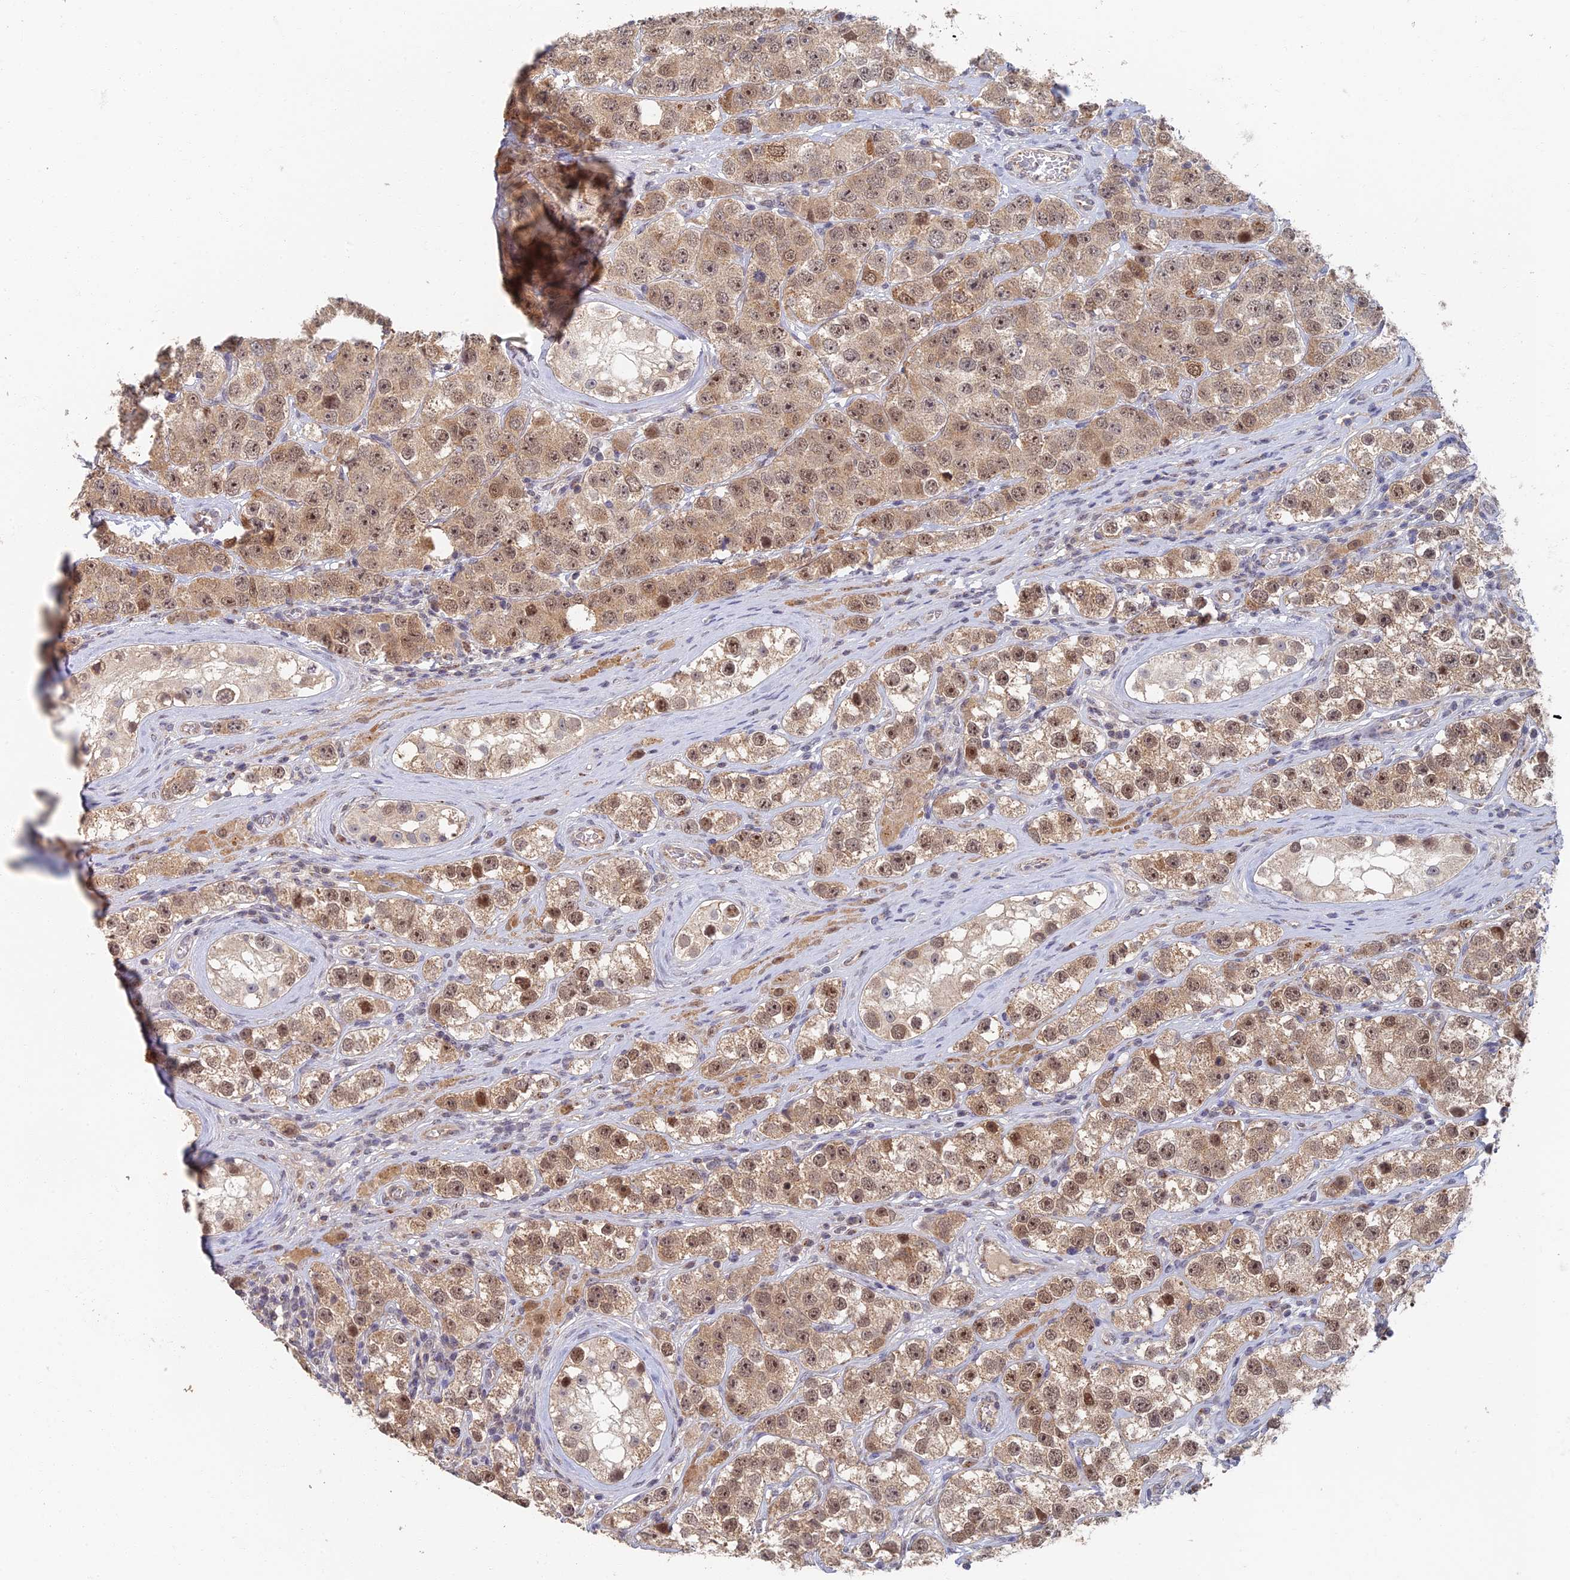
{"staining": {"intensity": "weak", "quantity": ">75%", "location": "cytoplasmic/membranous,nuclear"}, "tissue": "testis cancer", "cell_type": "Tumor cells", "image_type": "cancer", "snomed": [{"axis": "morphology", "description": "Seminoma, NOS"}, {"axis": "topography", "description": "Testis"}], "caption": "Tumor cells exhibit low levels of weak cytoplasmic/membranous and nuclear staining in approximately >75% of cells in human testis cancer.", "gene": "GPATCH1", "patient": {"sex": "male", "age": 28}}